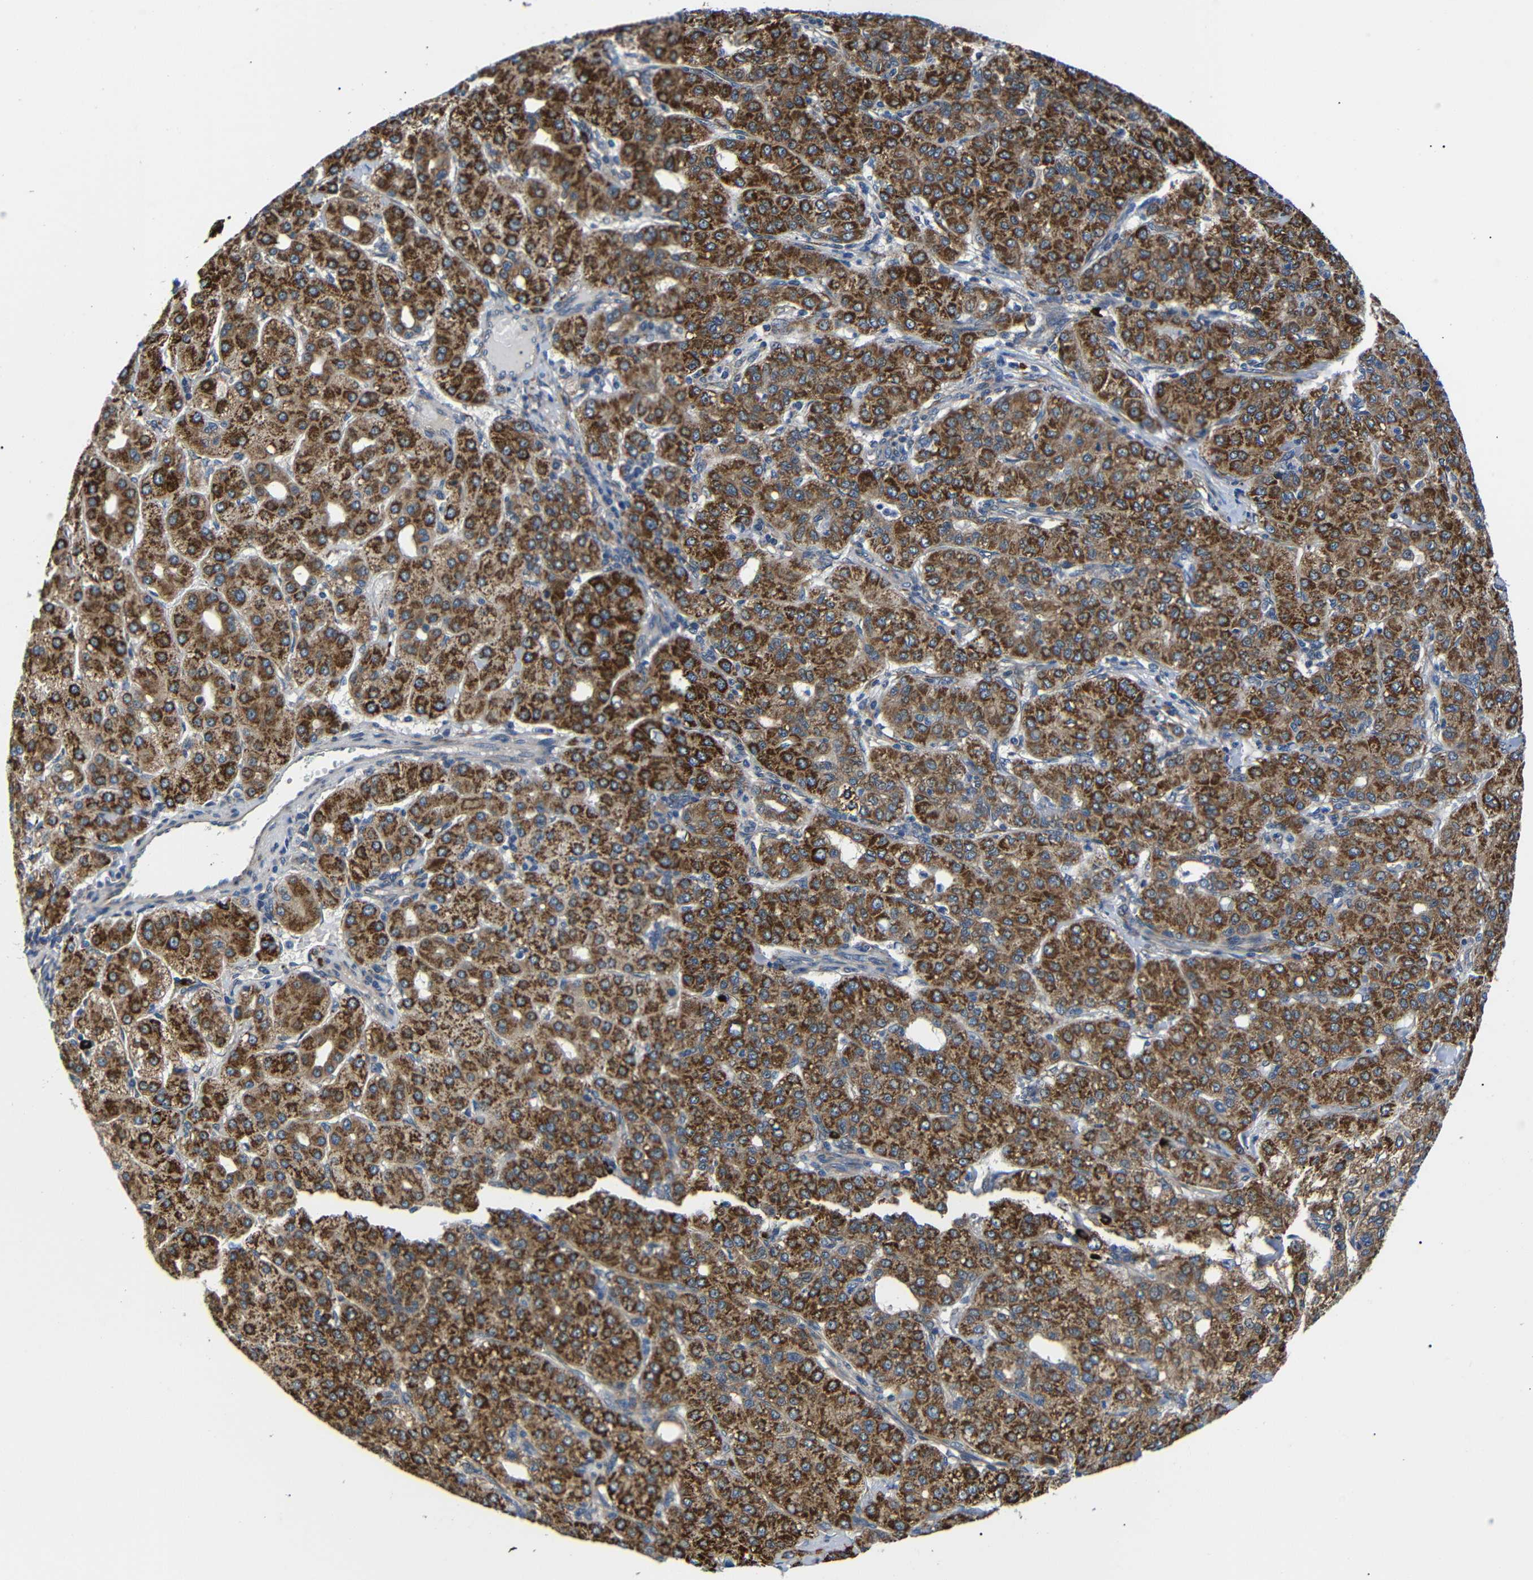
{"staining": {"intensity": "strong", "quantity": ">75%", "location": "cytoplasmic/membranous"}, "tissue": "liver cancer", "cell_type": "Tumor cells", "image_type": "cancer", "snomed": [{"axis": "morphology", "description": "Carcinoma, Hepatocellular, NOS"}, {"axis": "topography", "description": "Liver"}], "caption": "Protein staining of liver cancer (hepatocellular carcinoma) tissue reveals strong cytoplasmic/membranous expression in about >75% of tumor cells.", "gene": "KANK4", "patient": {"sex": "male", "age": 65}}